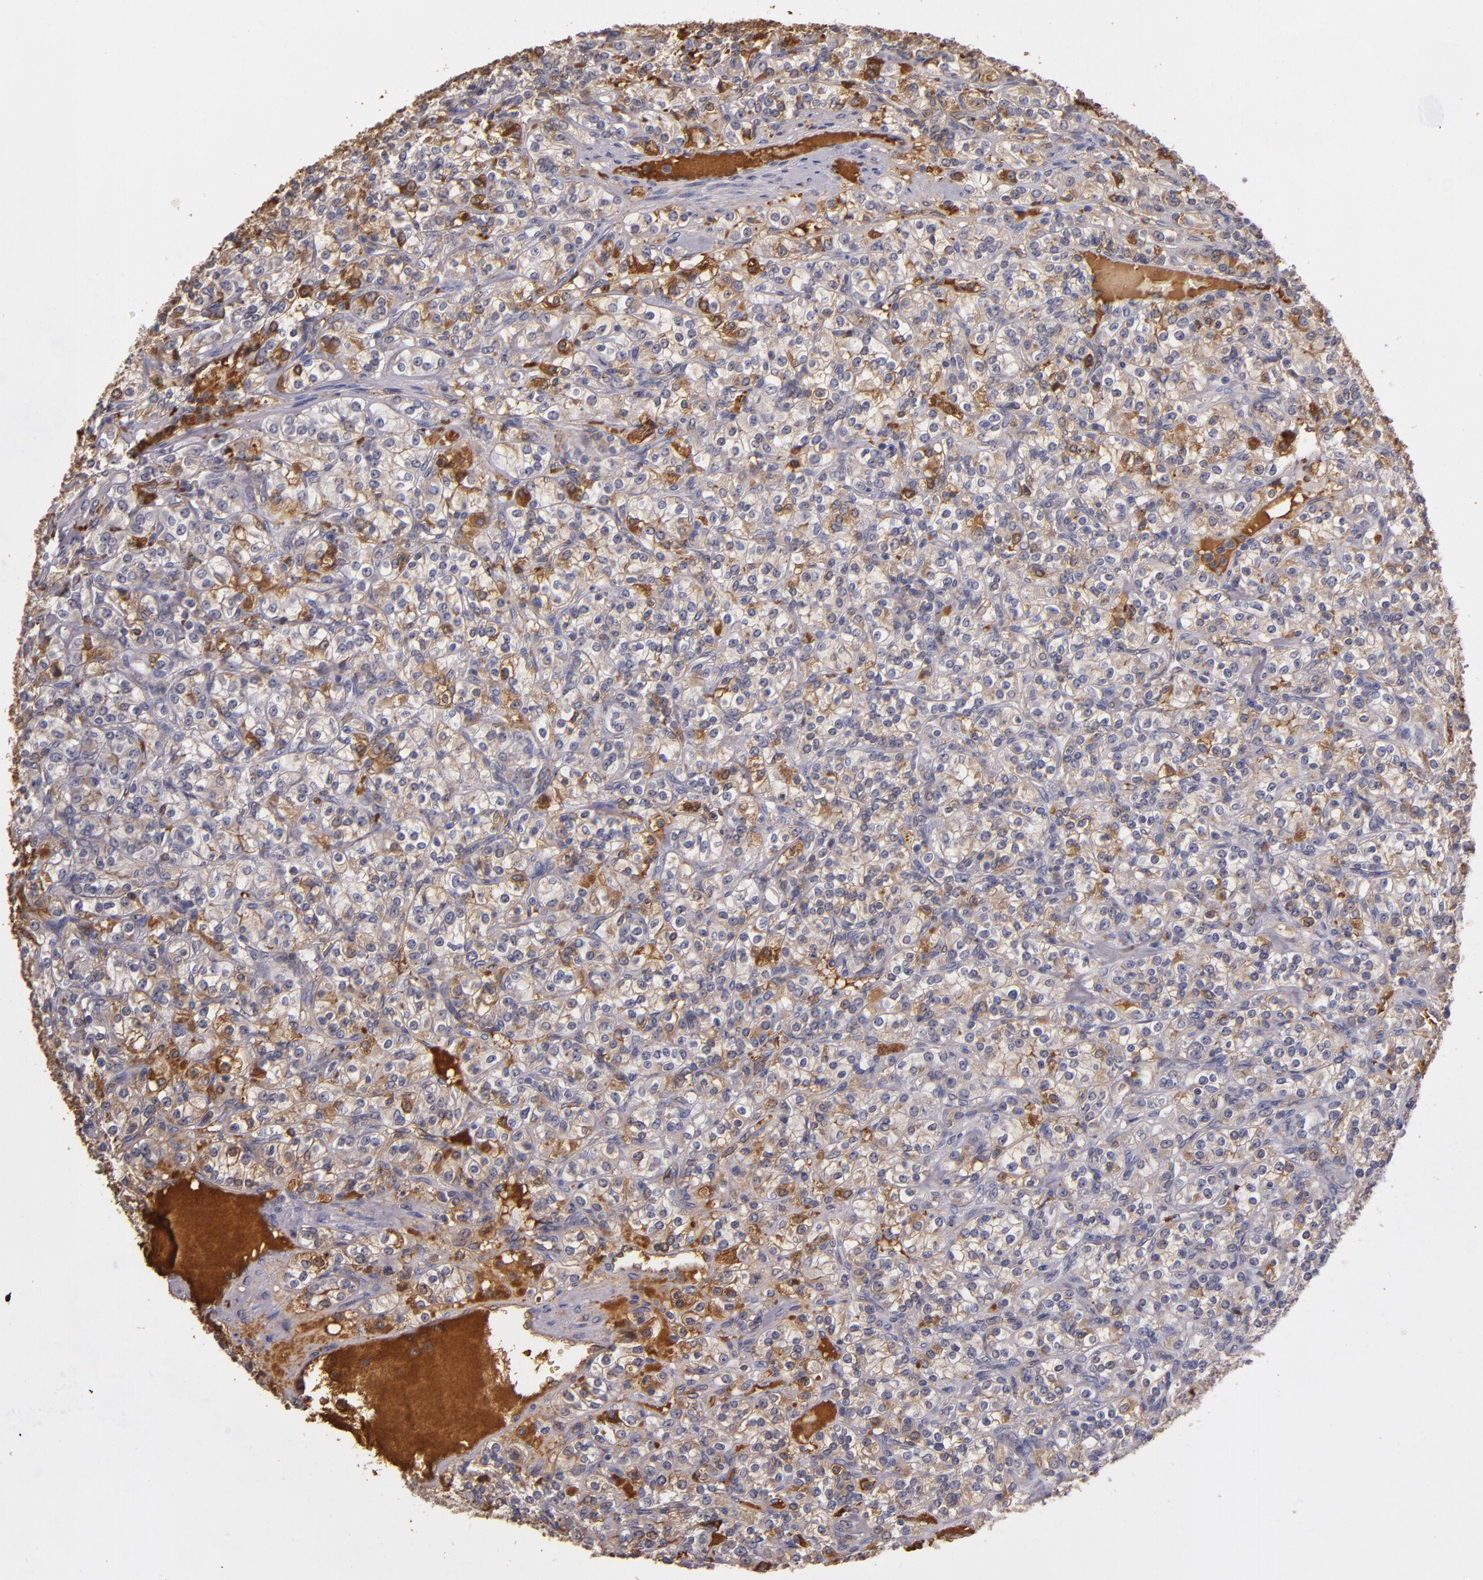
{"staining": {"intensity": "moderate", "quantity": ">75%", "location": "cytoplasmic/membranous"}, "tissue": "renal cancer", "cell_type": "Tumor cells", "image_type": "cancer", "snomed": [{"axis": "morphology", "description": "Adenocarcinoma, NOS"}, {"axis": "topography", "description": "Kidney"}], "caption": "Protein expression analysis of renal adenocarcinoma displays moderate cytoplasmic/membranous expression in approximately >75% of tumor cells.", "gene": "PTS", "patient": {"sex": "male", "age": 77}}